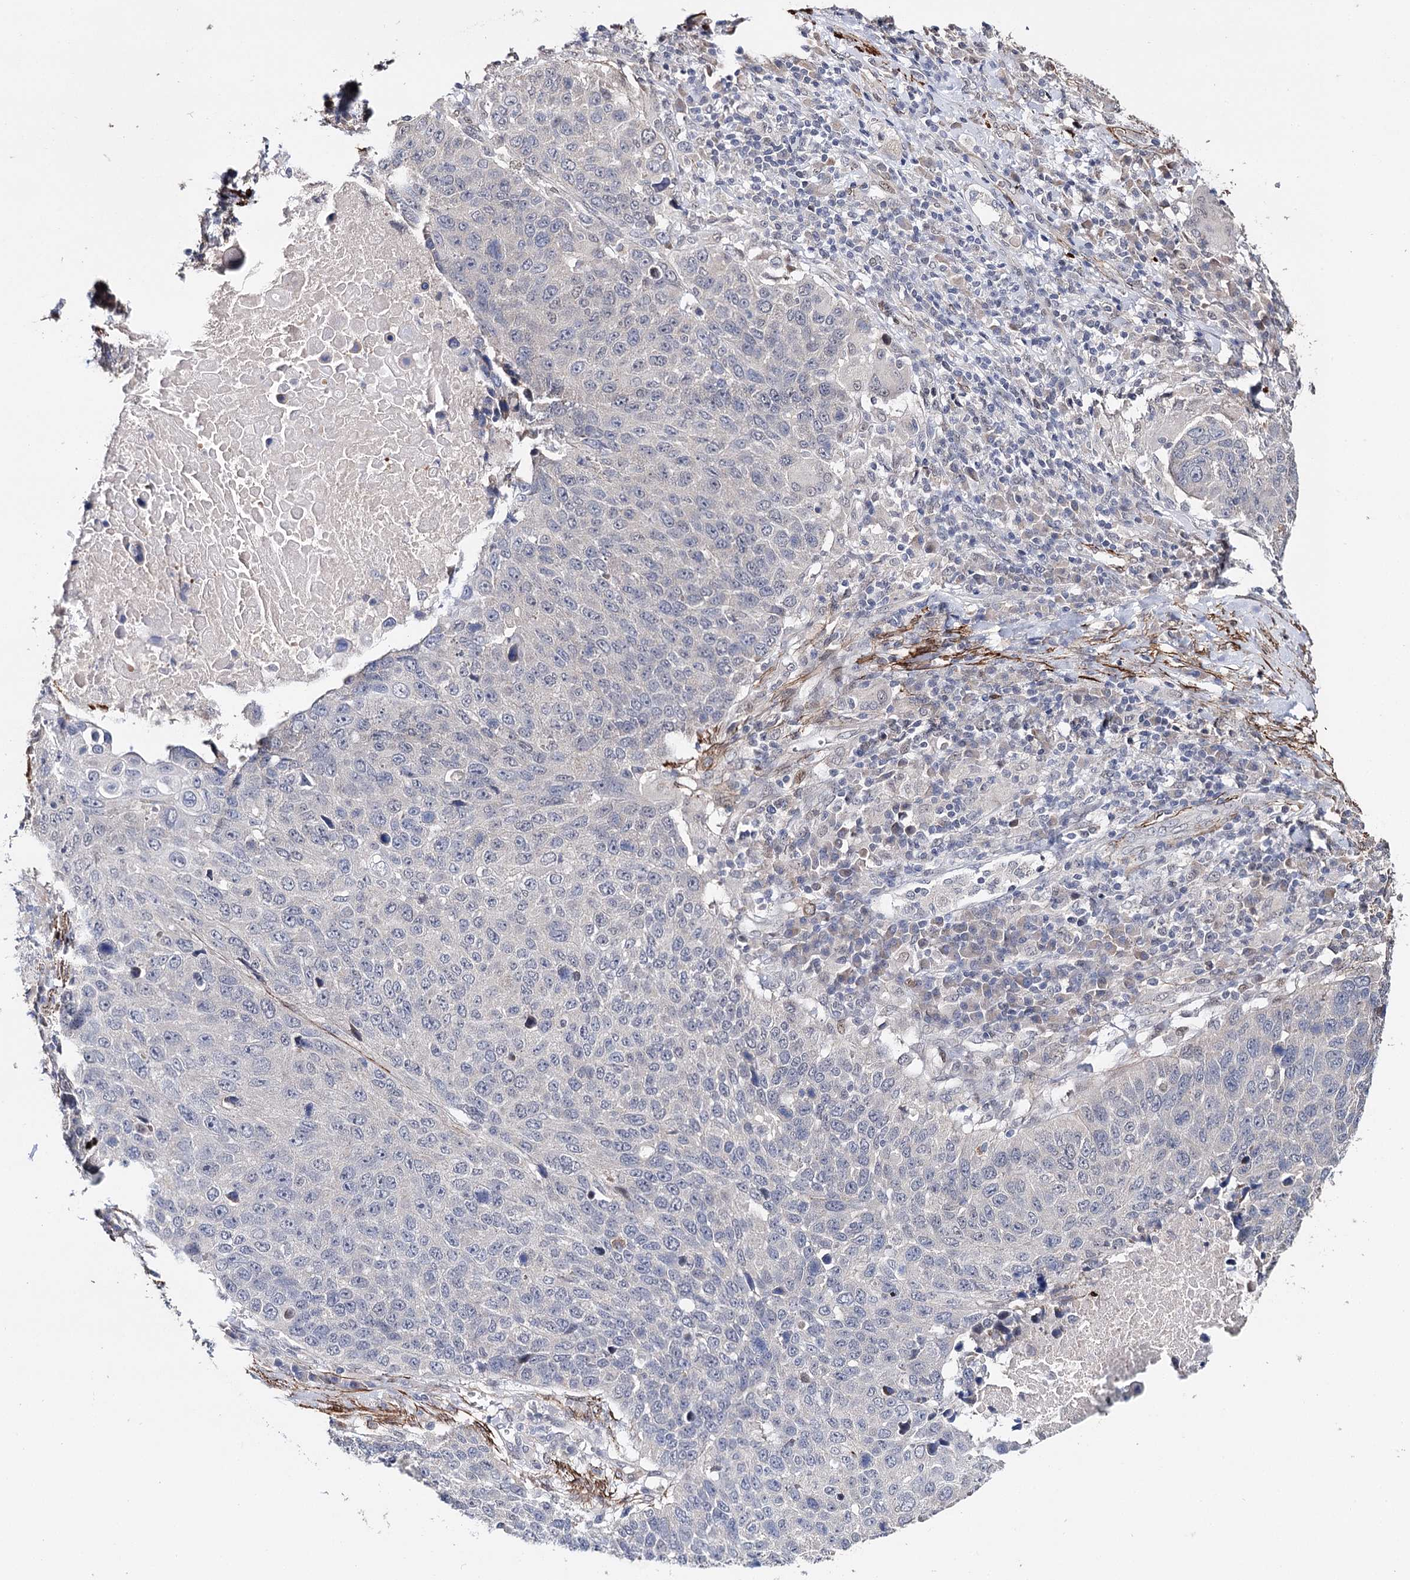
{"staining": {"intensity": "negative", "quantity": "none", "location": "none"}, "tissue": "lung cancer", "cell_type": "Tumor cells", "image_type": "cancer", "snomed": [{"axis": "morphology", "description": "Normal tissue, NOS"}, {"axis": "morphology", "description": "Squamous cell carcinoma, NOS"}, {"axis": "topography", "description": "Lymph node"}, {"axis": "topography", "description": "Lung"}], "caption": "IHC of lung cancer reveals no staining in tumor cells.", "gene": "CFAP46", "patient": {"sex": "male", "age": 66}}